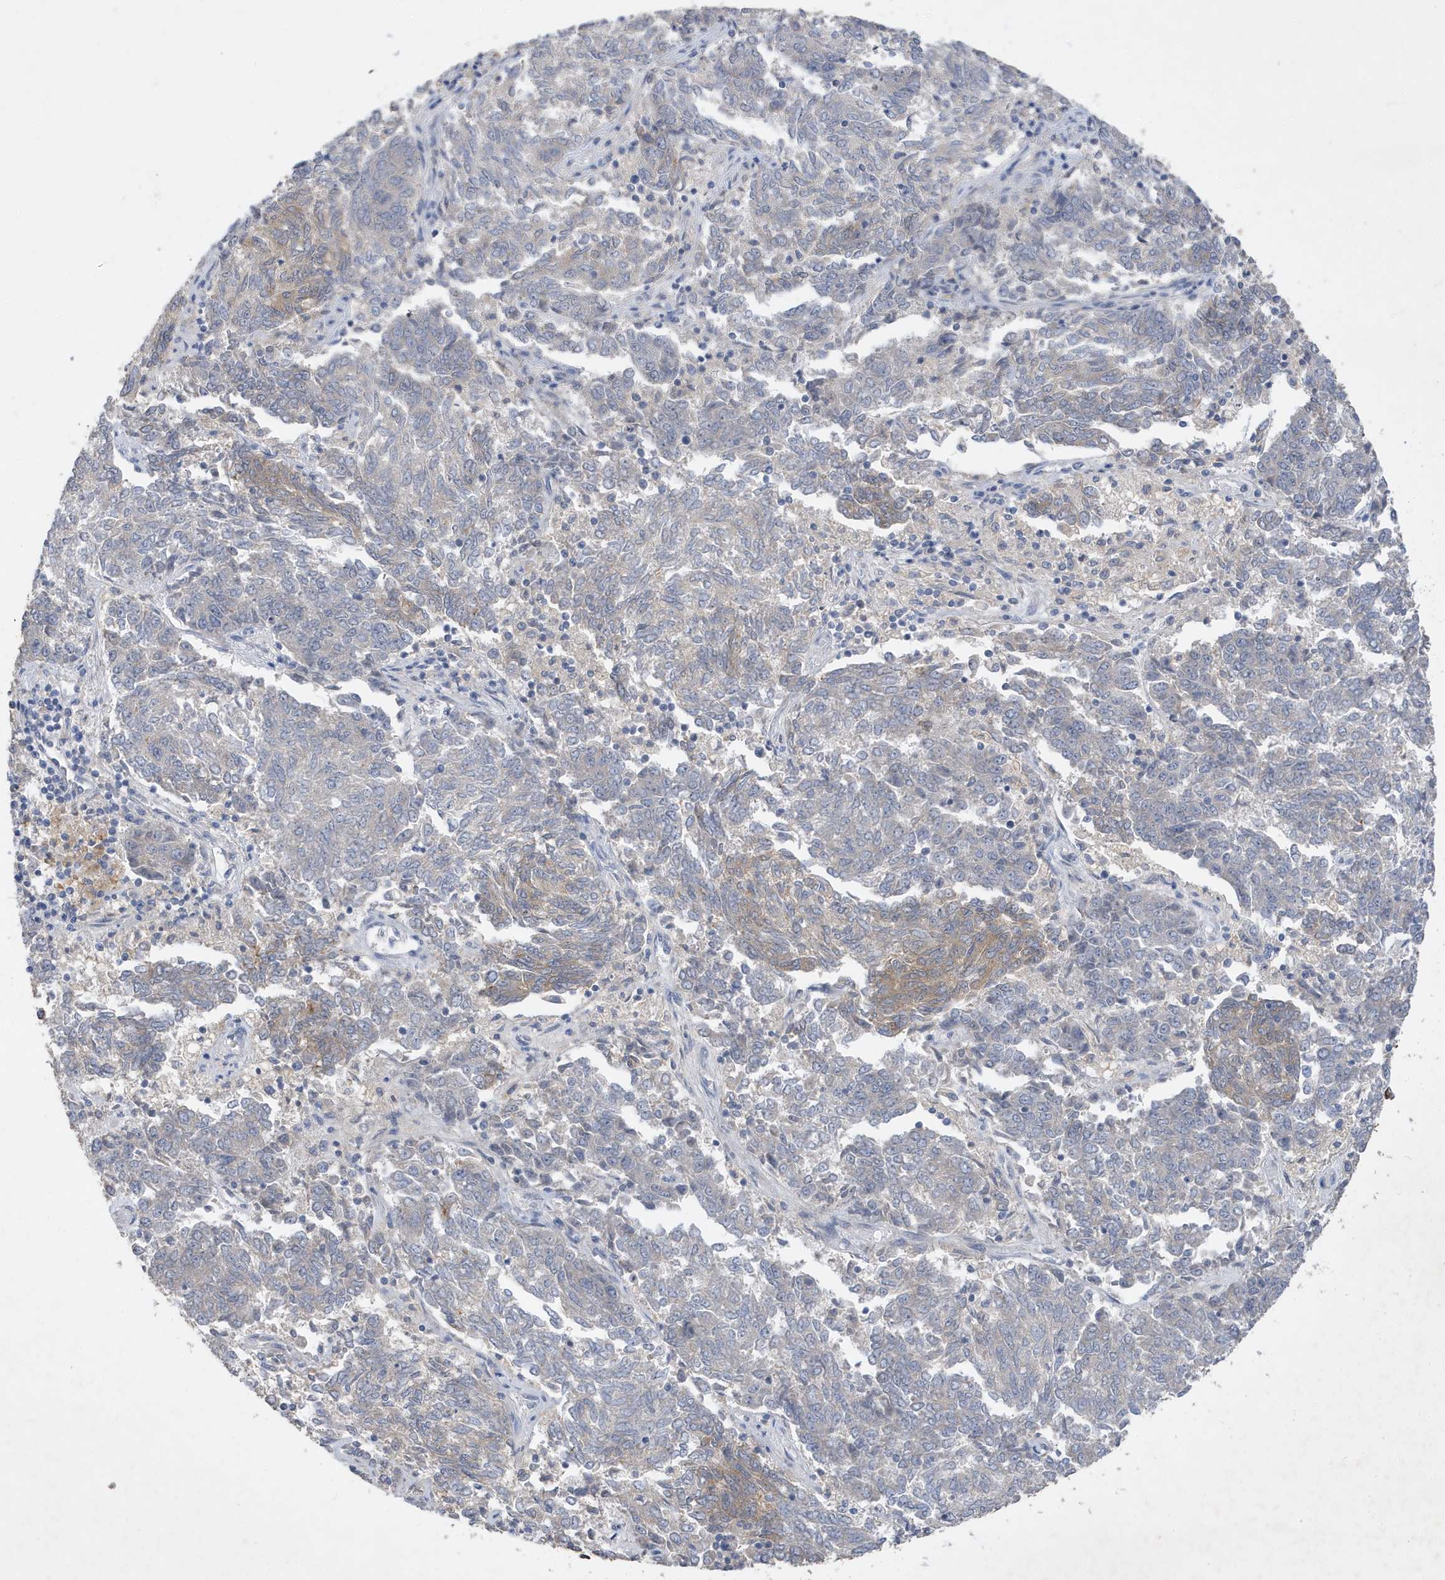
{"staining": {"intensity": "weak", "quantity": "<25%", "location": "cytoplasmic/membranous"}, "tissue": "endometrial cancer", "cell_type": "Tumor cells", "image_type": "cancer", "snomed": [{"axis": "morphology", "description": "Adenocarcinoma, NOS"}, {"axis": "topography", "description": "Endometrium"}], "caption": "An IHC photomicrograph of adenocarcinoma (endometrial) is shown. There is no staining in tumor cells of adenocarcinoma (endometrial).", "gene": "LAPTM4A", "patient": {"sex": "female", "age": 80}}